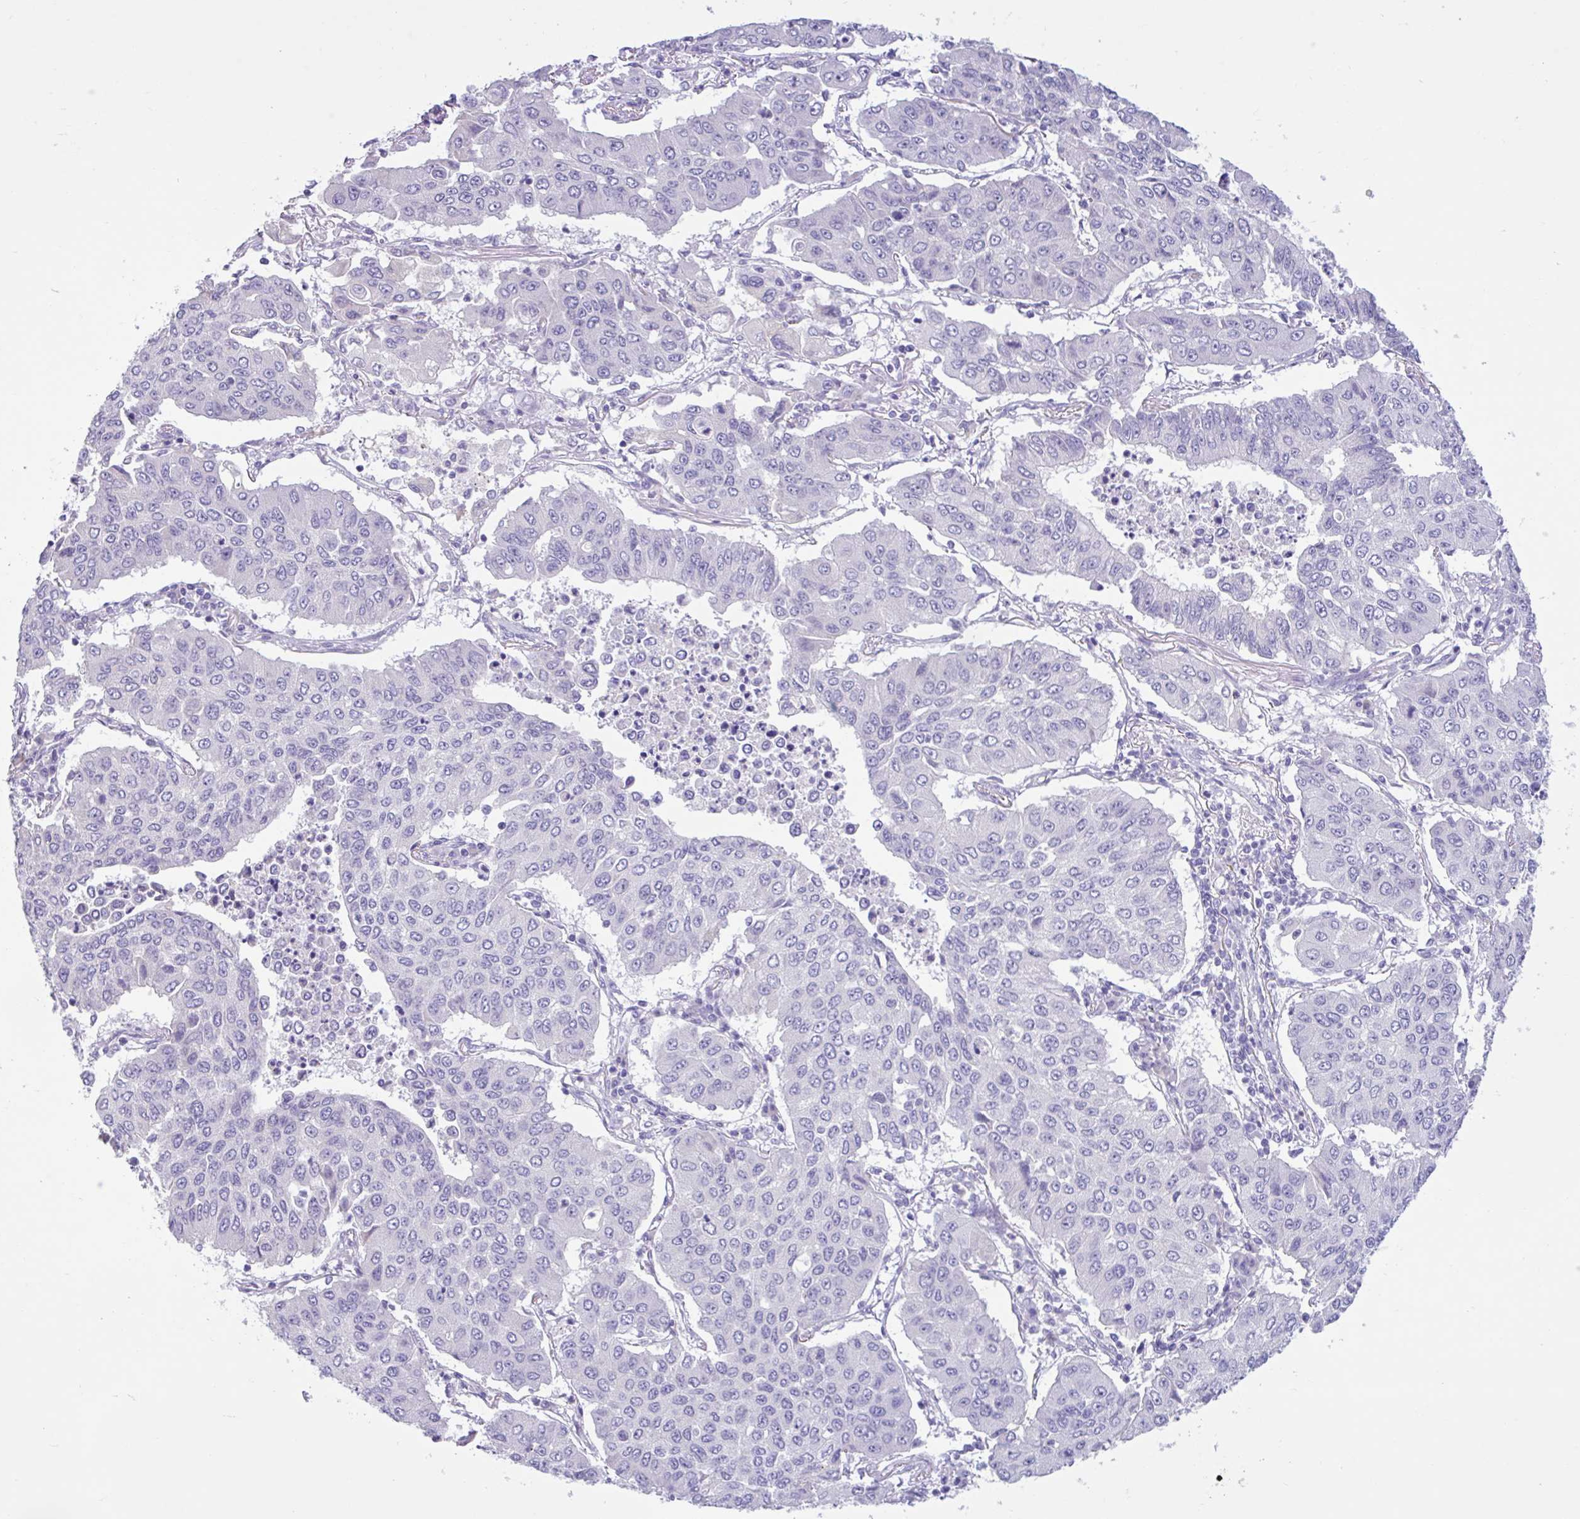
{"staining": {"intensity": "negative", "quantity": "none", "location": "none"}, "tissue": "lung cancer", "cell_type": "Tumor cells", "image_type": "cancer", "snomed": [{"axis": "morphology", "description": "Squamous cell carcinoma, NOS"}, {"axis": "topography", "description": "Lung"}], "caption": "The immunohistochemistry histopathology image has no significant positivity in tumor cells of squamous cell carcinoma (lung) tissue.", "gene": "FAM153A", "patient": {"sex": "male", "age": 74}}